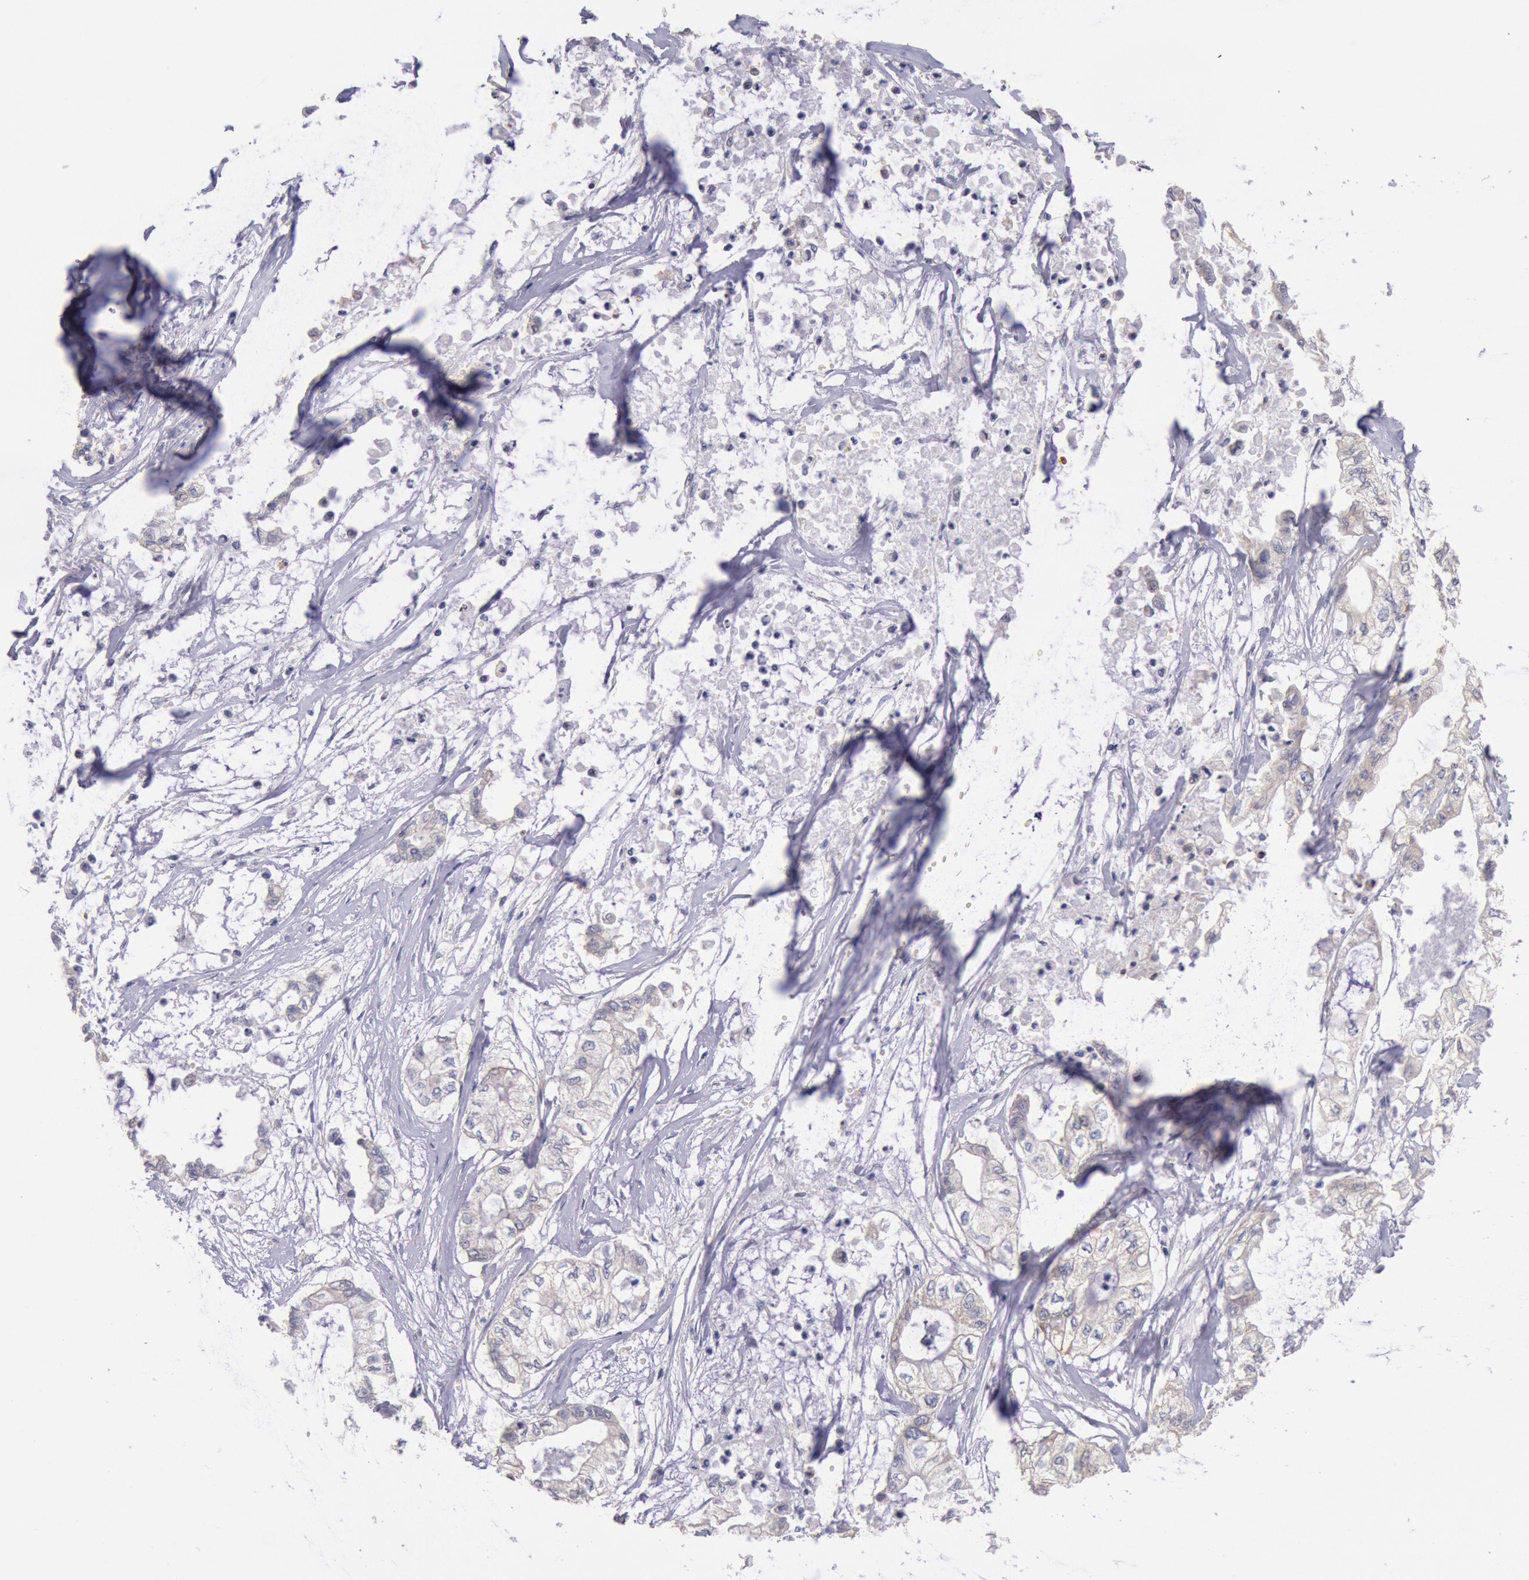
{"staining": {"intensity": "moderate", "quantity": "25%-75%", "location": "cytoplasmic/membranous"}, "tissue": "pancreatic cancer", "cell_type": "Tumor cells", "image_type": "cancer", "snomed": [{"axis": "morphology", "description": "Adenocarcinoma, NOS"}, {"axis": "topography", "description": "Pancreas"}], "caption": "Adenocarcinoma (pancreatic) stained for a protein (brown) displays moderate cytoplasmic/membranous positive positivity in about 25%-75% of tumor cells.", "gene": "DRG1", "patient": {"sex": "male", "age": 79}}